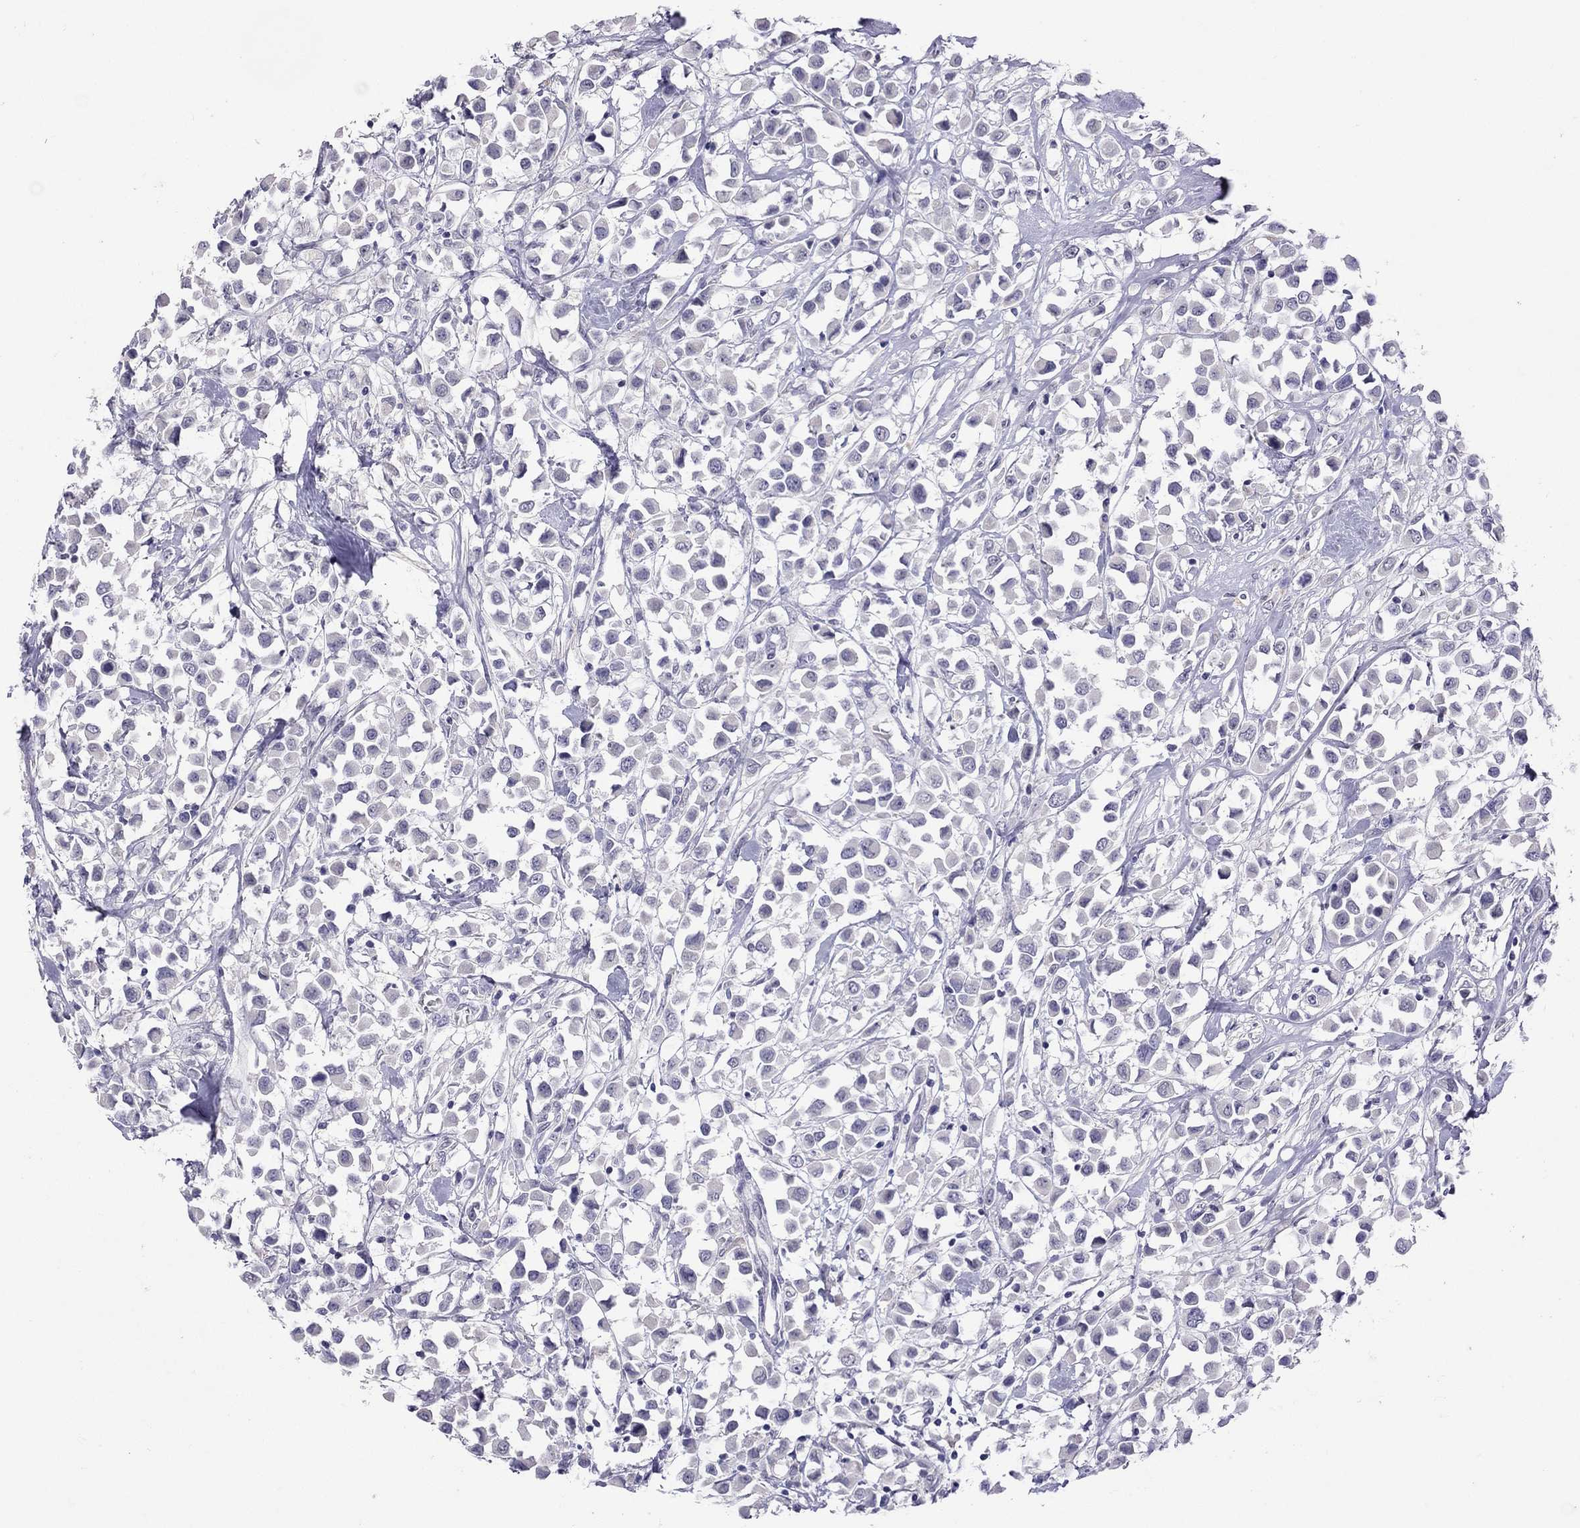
{"staining": {"intensity": "negative", "quantity": "none", "location": "none"}, "tissue": "breast cancer", "cell_type": "Tumor cells", "image_type": "cancer", "snomed": [{"axis": "morphology", "description": "Duct carcinoma"}, {"axis": "topography", "description": "Breast"}], "caption": "An IHC histopathology image of breast cancer is shown. There is no staining in tumor cells of breast cancer.", "gene": "SLAMF1", "patient": {"sex": "female", "age": 61}}